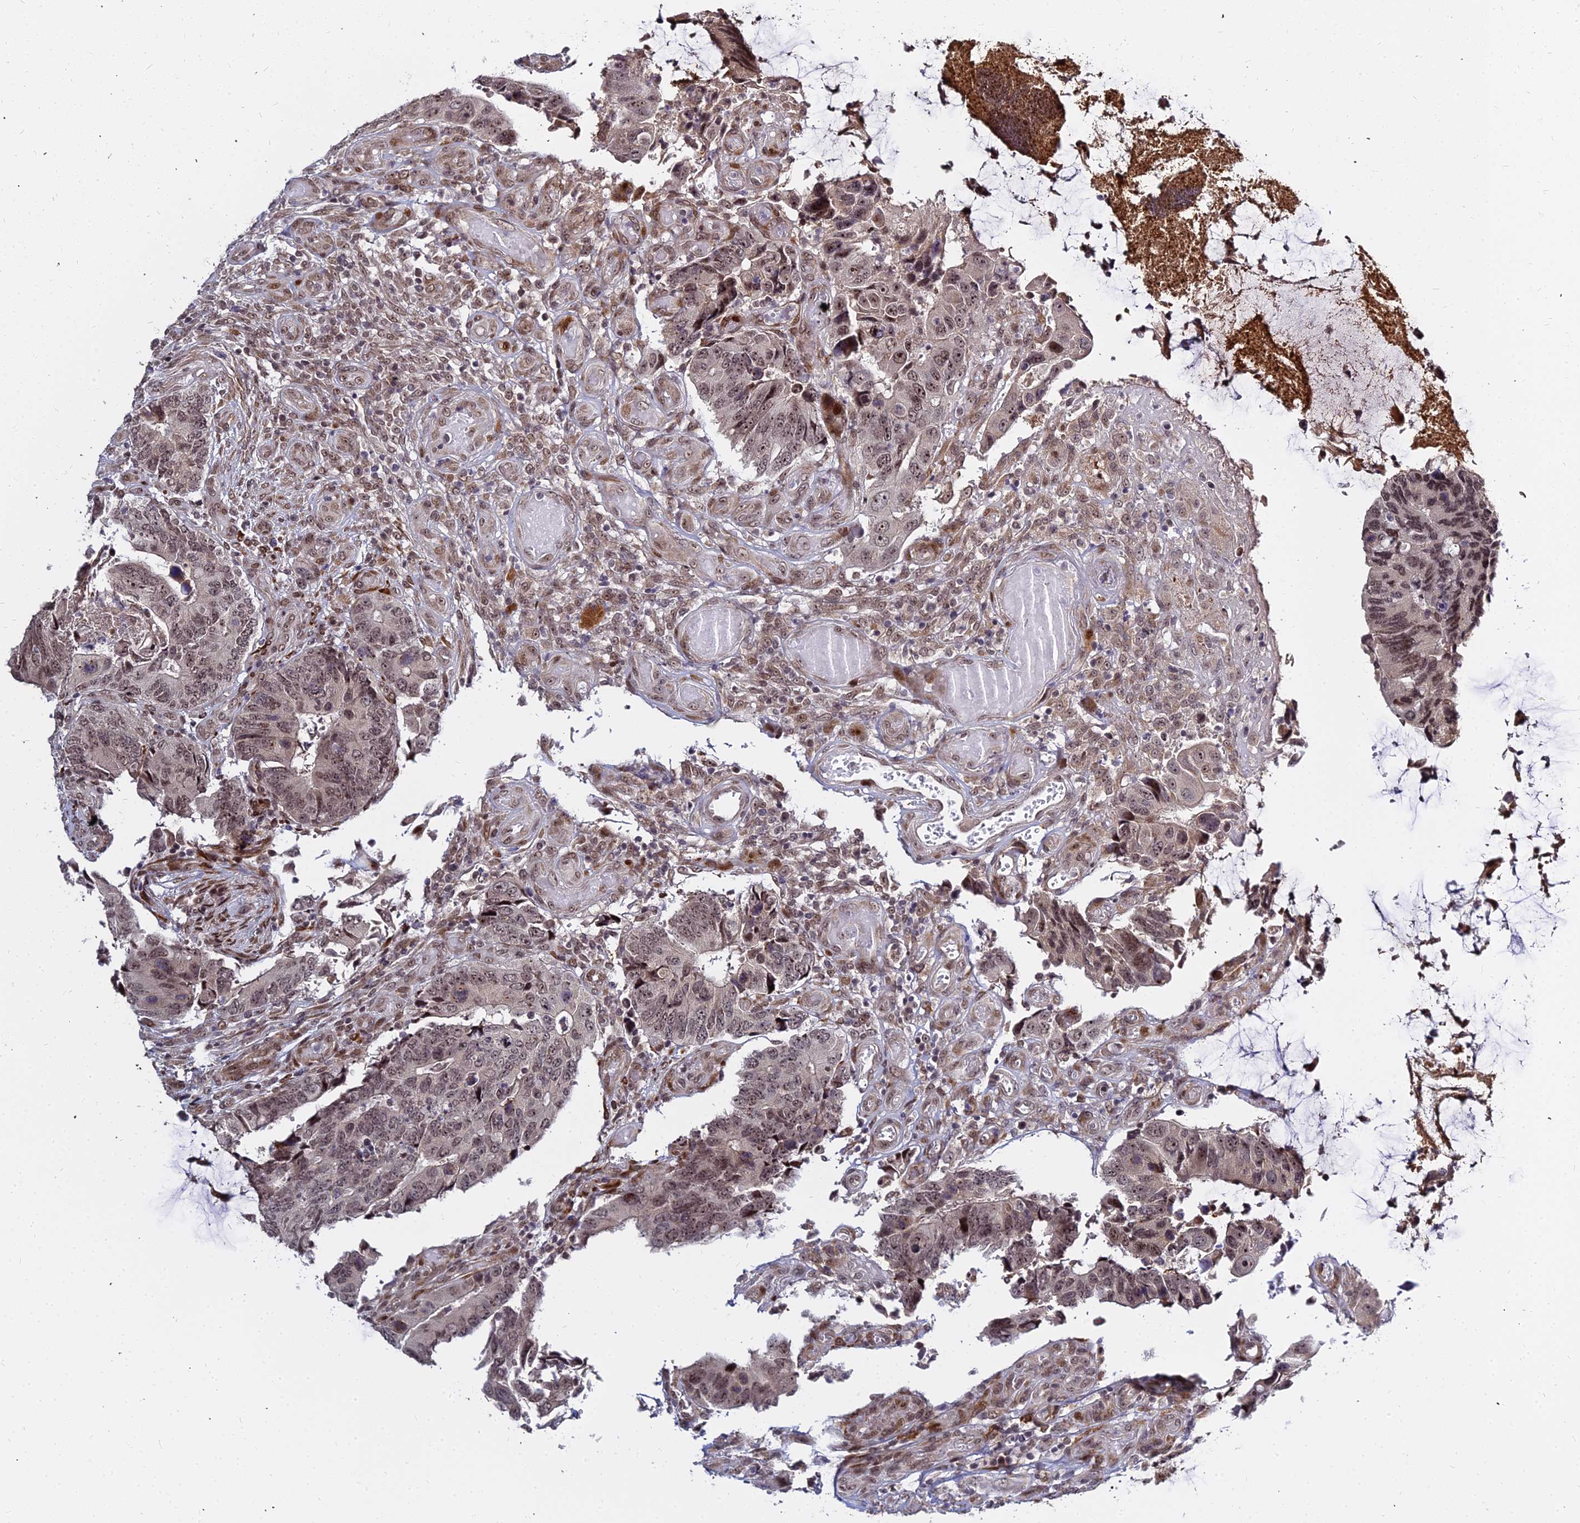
{"staining": {"intensity": "moderate", "quantity": ">75%", "location": "nuclear"}, "tissue": "colorectal cancer", "cell_type": "Tumor cells", "image_type": "cancer", "snomed": [{"axis": "morphology", "description": "Adenocarcinoma, NOS"}, {"axis": "topography", "description": "Colon"}], "caption": "Adenocarcinoma (colorectal) stained for a protein (brown) shows moderate nuclear positive expression in about >75% of tumor cells.", "gene": "ABCA2", "patient": {"sex": "male", "age": 87}}